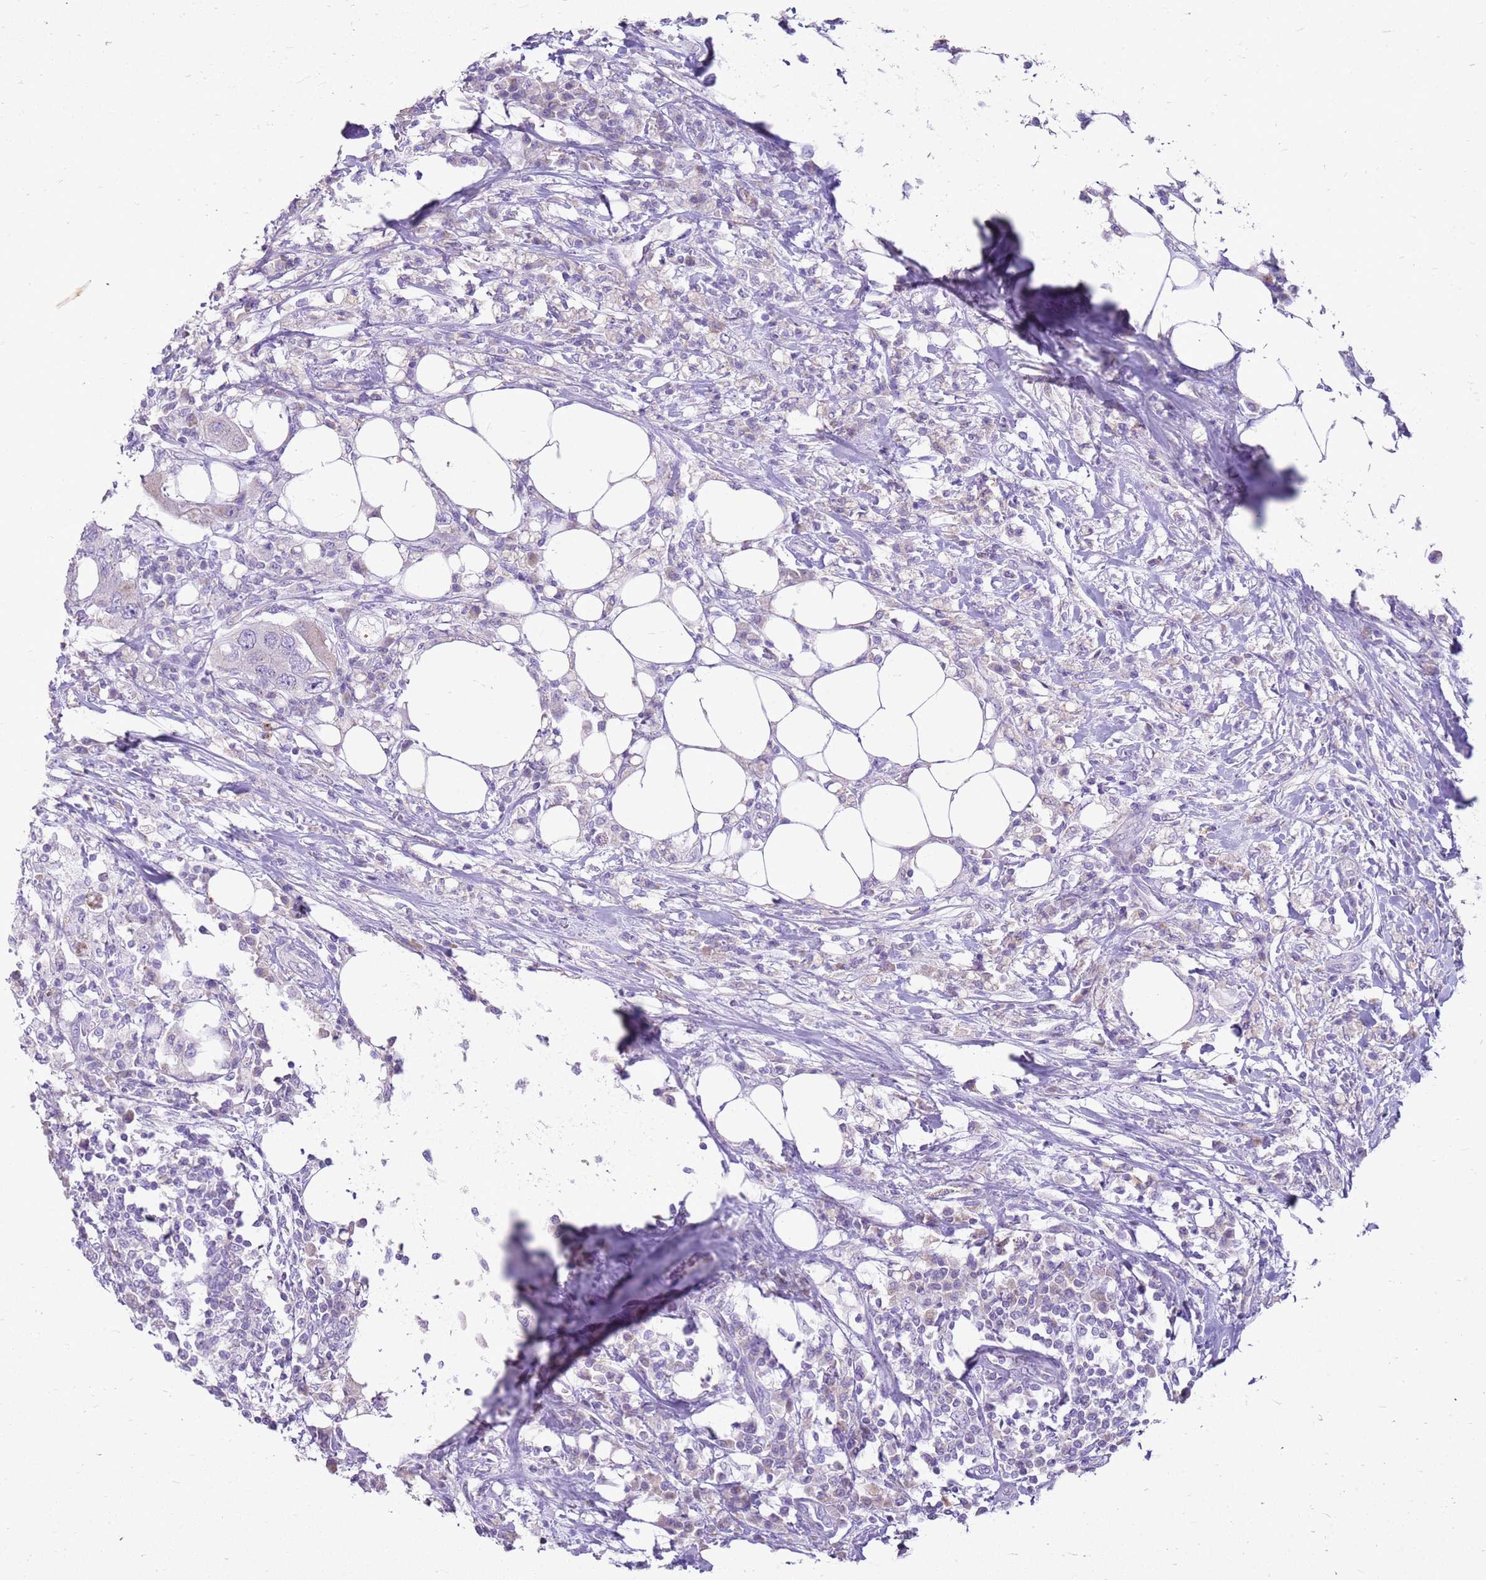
{"staining": {"intensity": "weak", "quantity": "<25%", "location": "cytoplasmic/membranous"}, "tissue": "colorectal cancer", "cell_type": "Tumor cells", "image_type": "cancer", "snomed": [{"axis": "morphology", "description": "Adenocarcinoma, NOS"}, {"axis": "topography", "description": "Colon"}], "caption": "Tumor cells are negative for protein expression in human colorectal adenocarcinoma.", "gene": "FABP2", "patient": {"sex": "male", "age": 71}}